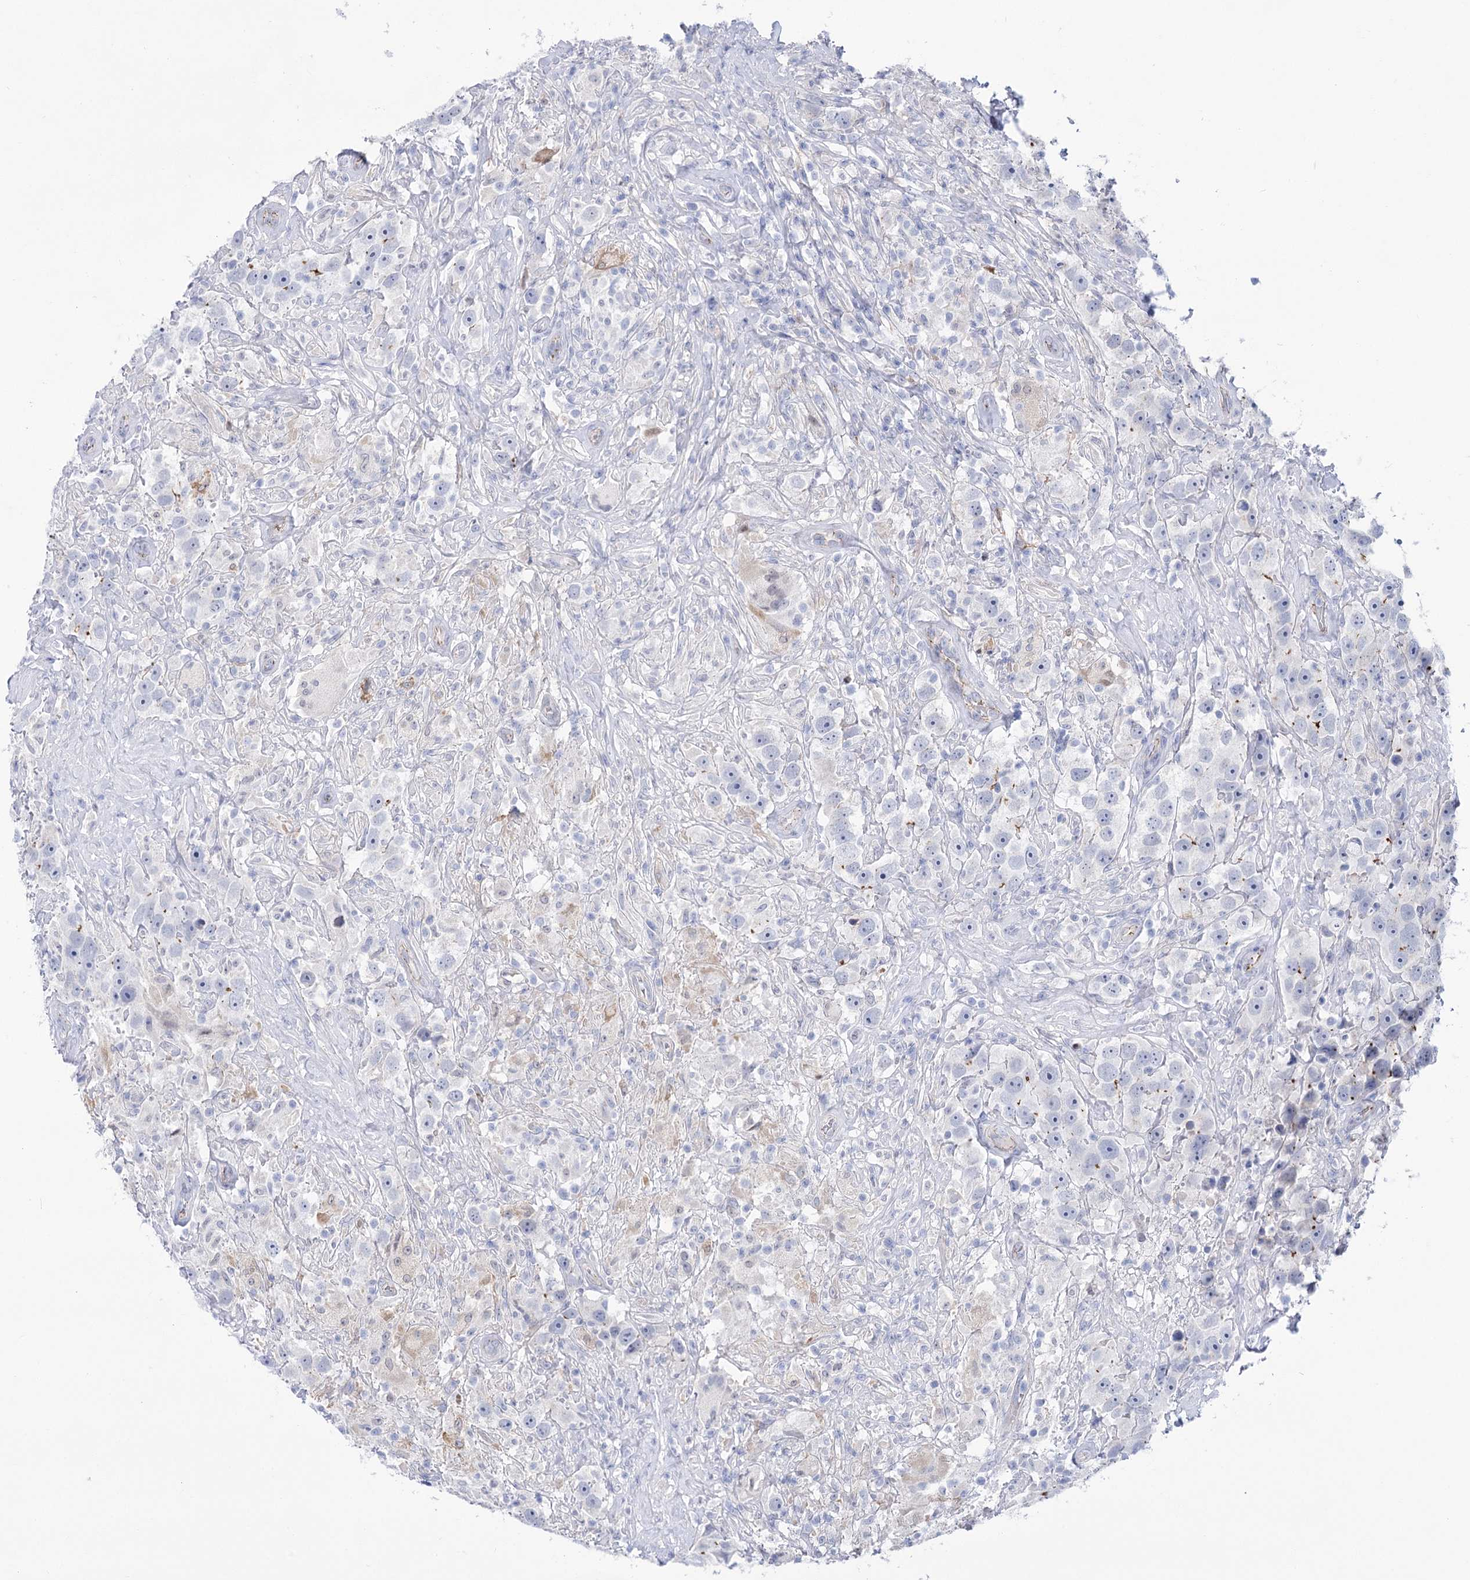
{"staining": {"intensity": "negative", "quantity": "none", "location": "none"}, "tissue": "testis cancer", "cell_type": "Tumor cells", "image_type": "cancer", "snomed": [{"axis": "morphology", "description": "Seminoma, NOS"}, {"axis": "topography", "description": "Testis"}], "caption": "Tumor cells are negative for protein expression in human testis cancer (seminoma).", "gene": "NRAP", "patient": {"sex": "male", "age": 49}}